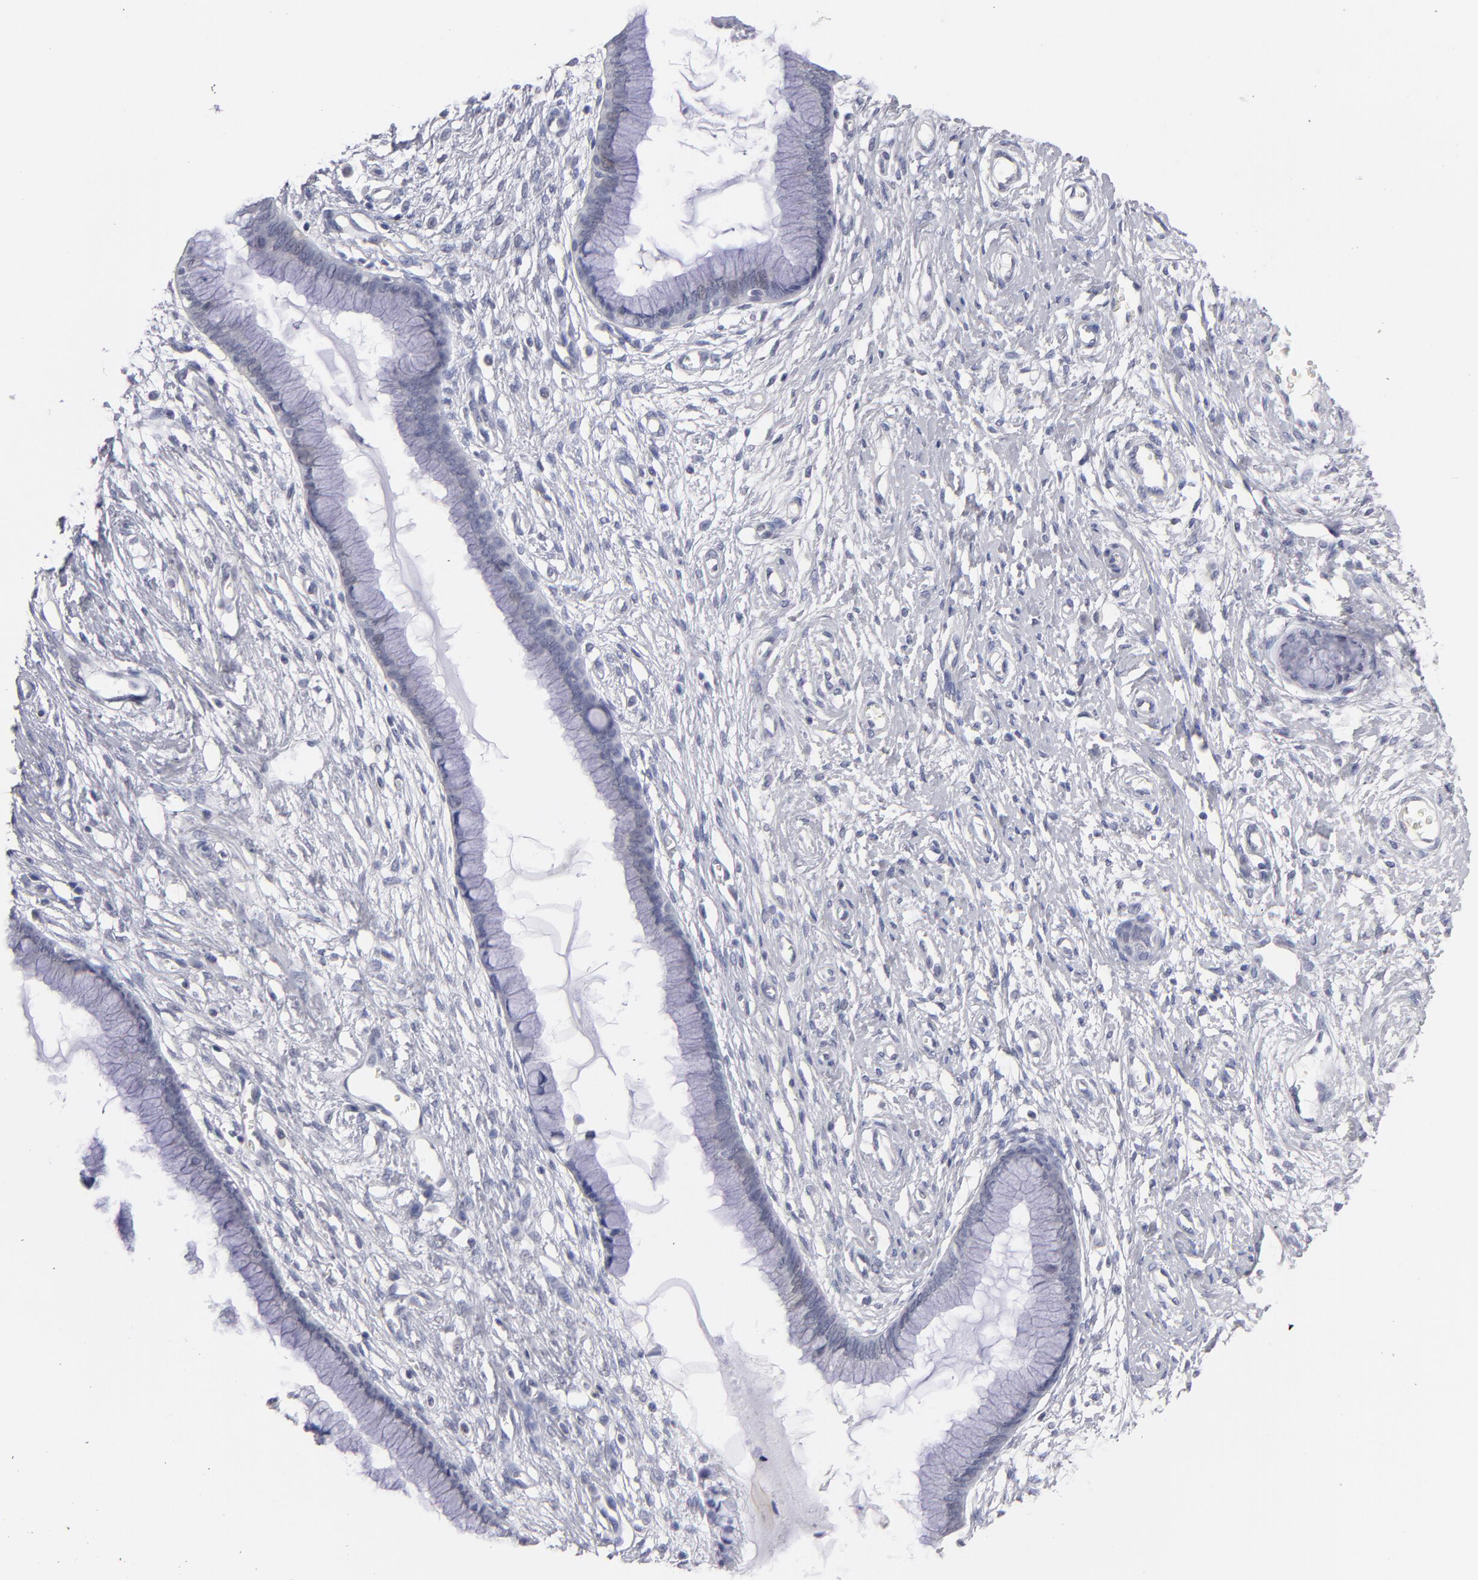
{"staining": {"intensity": "negative", "quantity": "none", "location": "none"}, "tissue": "cervix", "cell_type": "Glandular cells", "image_type": "normal", "snomed": [{"axis": "morphology", "description": "Normal tissue, NOS"}, {"axis": "topography", "description": "Cervix"}], "caption": "Protein analysis of benign cervix displays no significant expression in glandular cells.", "gene": "TEX11", "patient": {"sex": "female", "age": 55}}